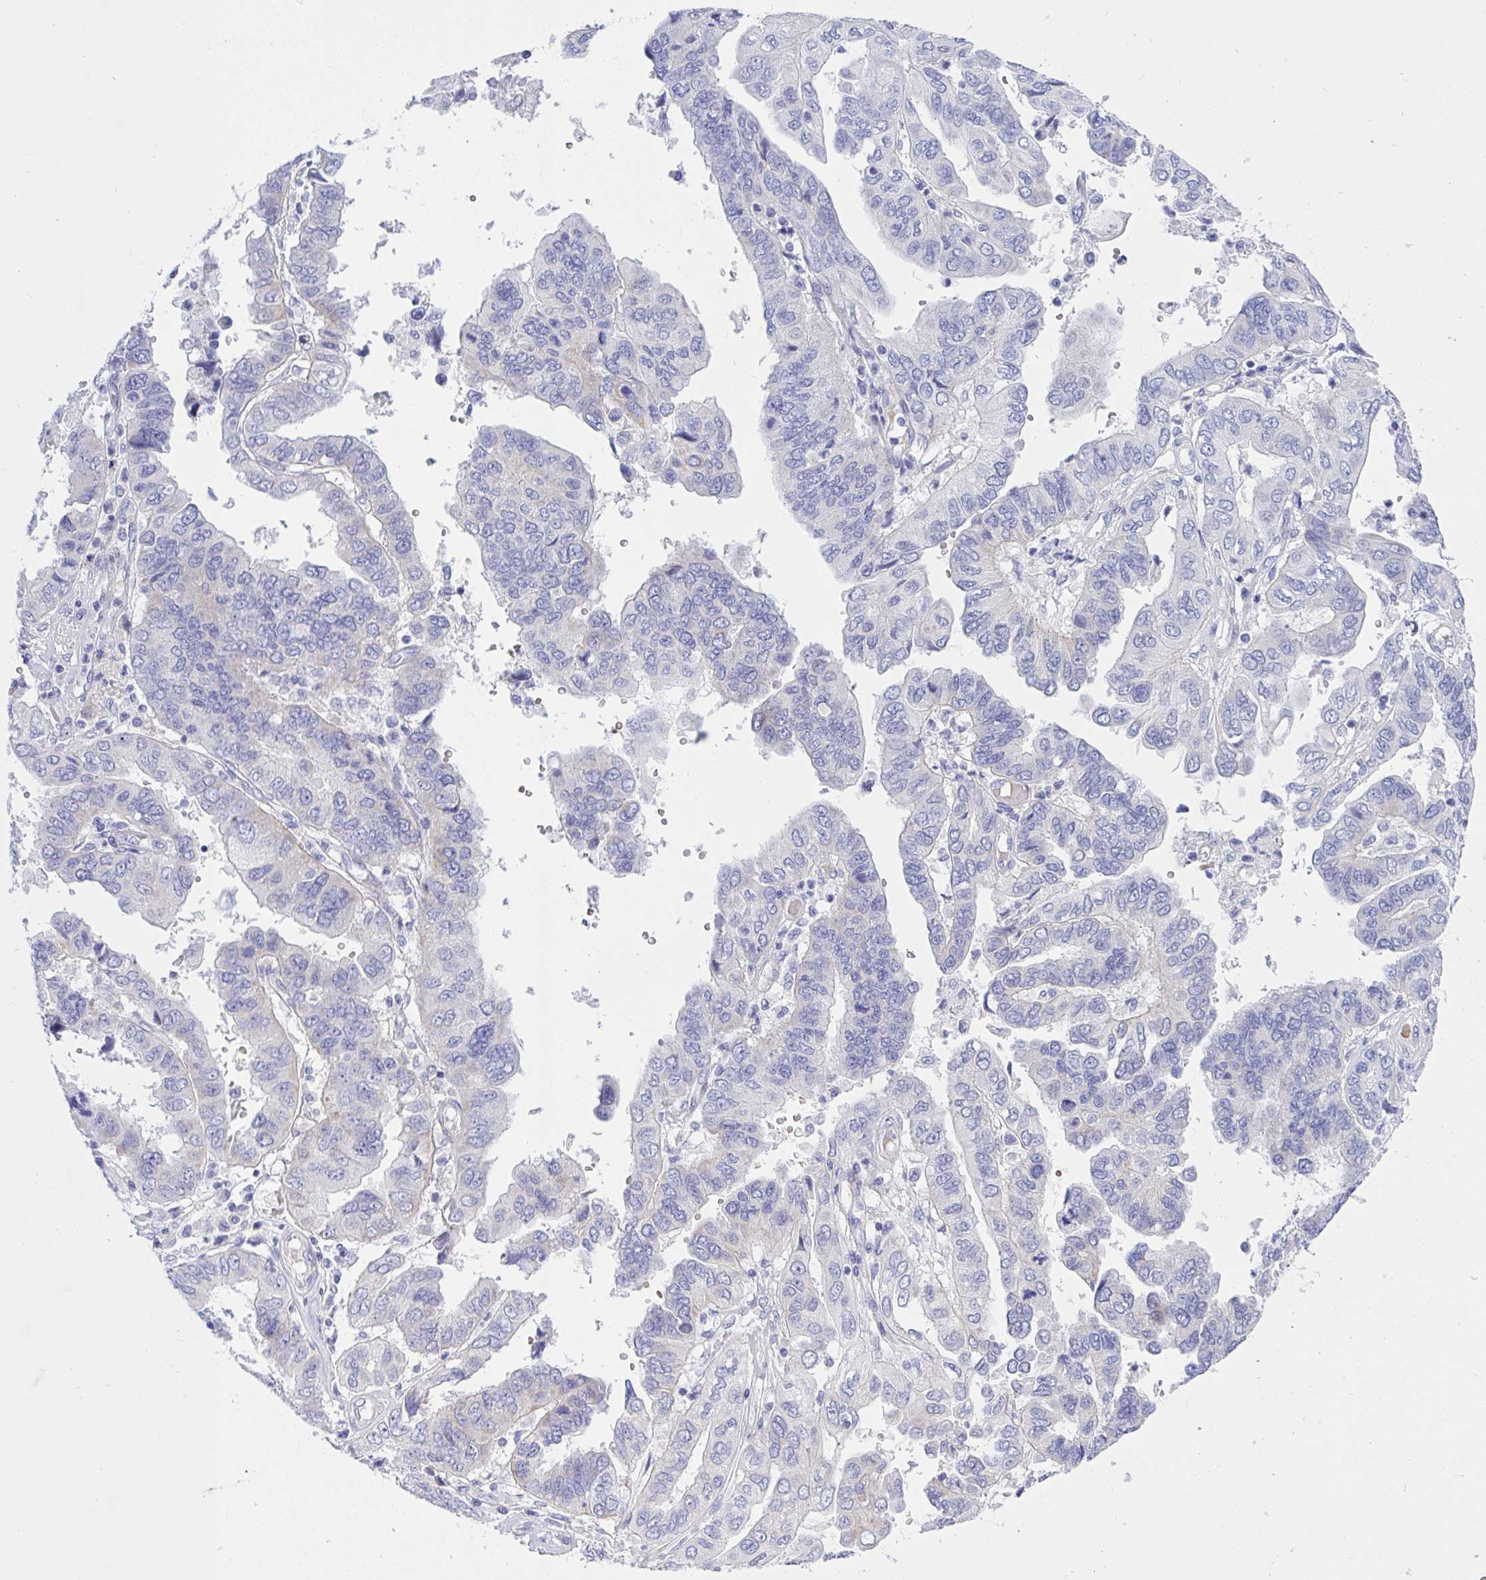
{"staining": {"intensity": "negative", "quantity": "none", "location": "none"}, "tissue": "ovarian cancer", "cell_type": "Tumor cells", "image_type": "cancer", "snomed": [{"axis": "morphology", "description": "Cystadenocarcinoma, serous, NOS"}, {"axis": "topography", "description": "Ovary"}], "caption": "Immunohistochemistry of ovarian cancer demonstrates no staining in tumor cells. The staining is performed using DAB (3,3'-diaminobenzidine) brown chromogen with nuclei counter-stained in using hematoxylin.", "gene": "NTN1", "patient": {"sex": "female", "age": 79}}